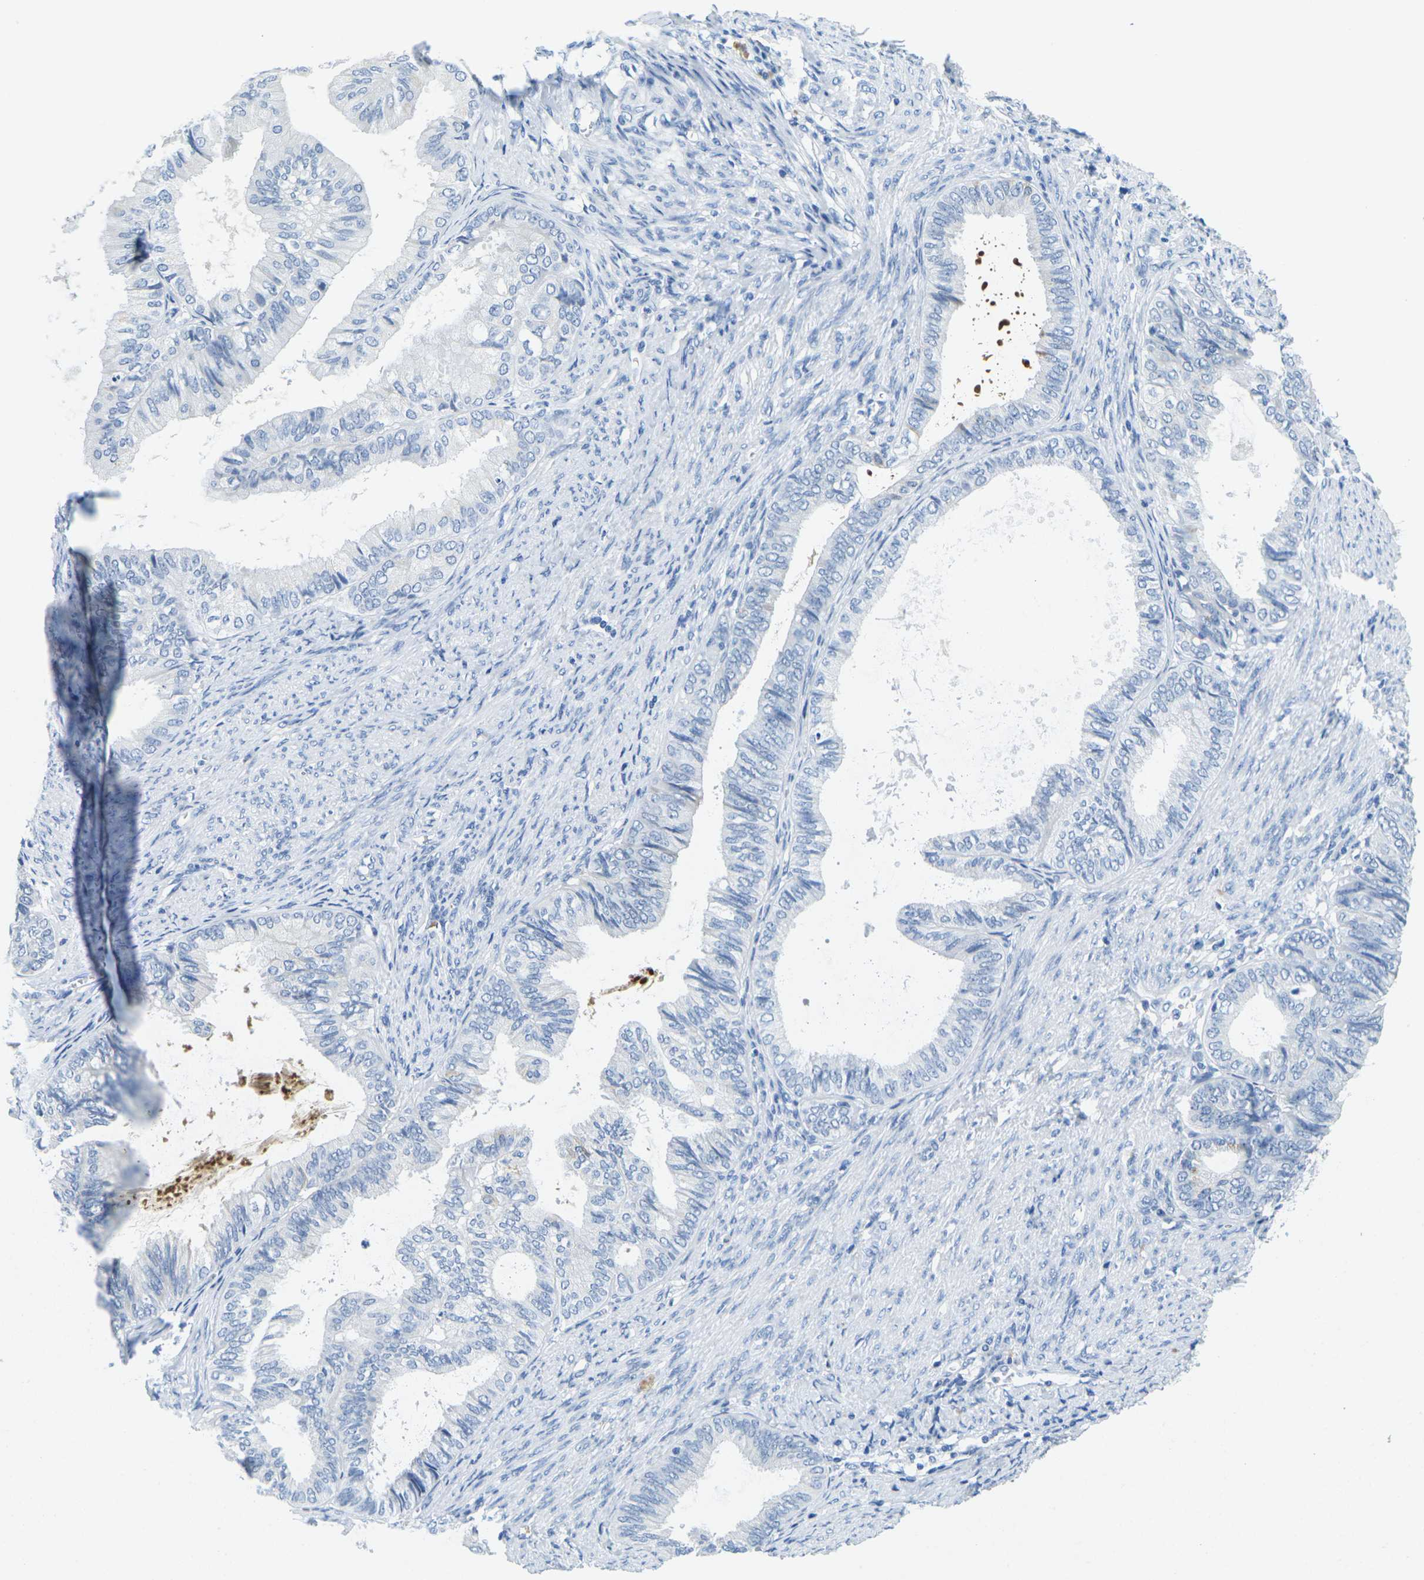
{"staining": {"intensity": "moderate", "quantity": "<25%", "location": "cytoplasmic/membranous"}, "tissue": "endometrial cancer", "cell_type": "Tumor cells", "image_type": "cancer", "snomed": [{"axis": "morphology", "description": "Adenocarcinoma, NOS"}, {"axis": "topography", "description": "Endometrium"}], "caption": "DAB (3,3'-diaminobenzidine) immunohistochemical staining of human endometrial adenocarcinoma demonstrates moderate cytoplasmic/membranous protein expression in approximately <25% of tumor cells.", "gene": "FAM3D", "patient": {"sex": "female", "age": 86}}